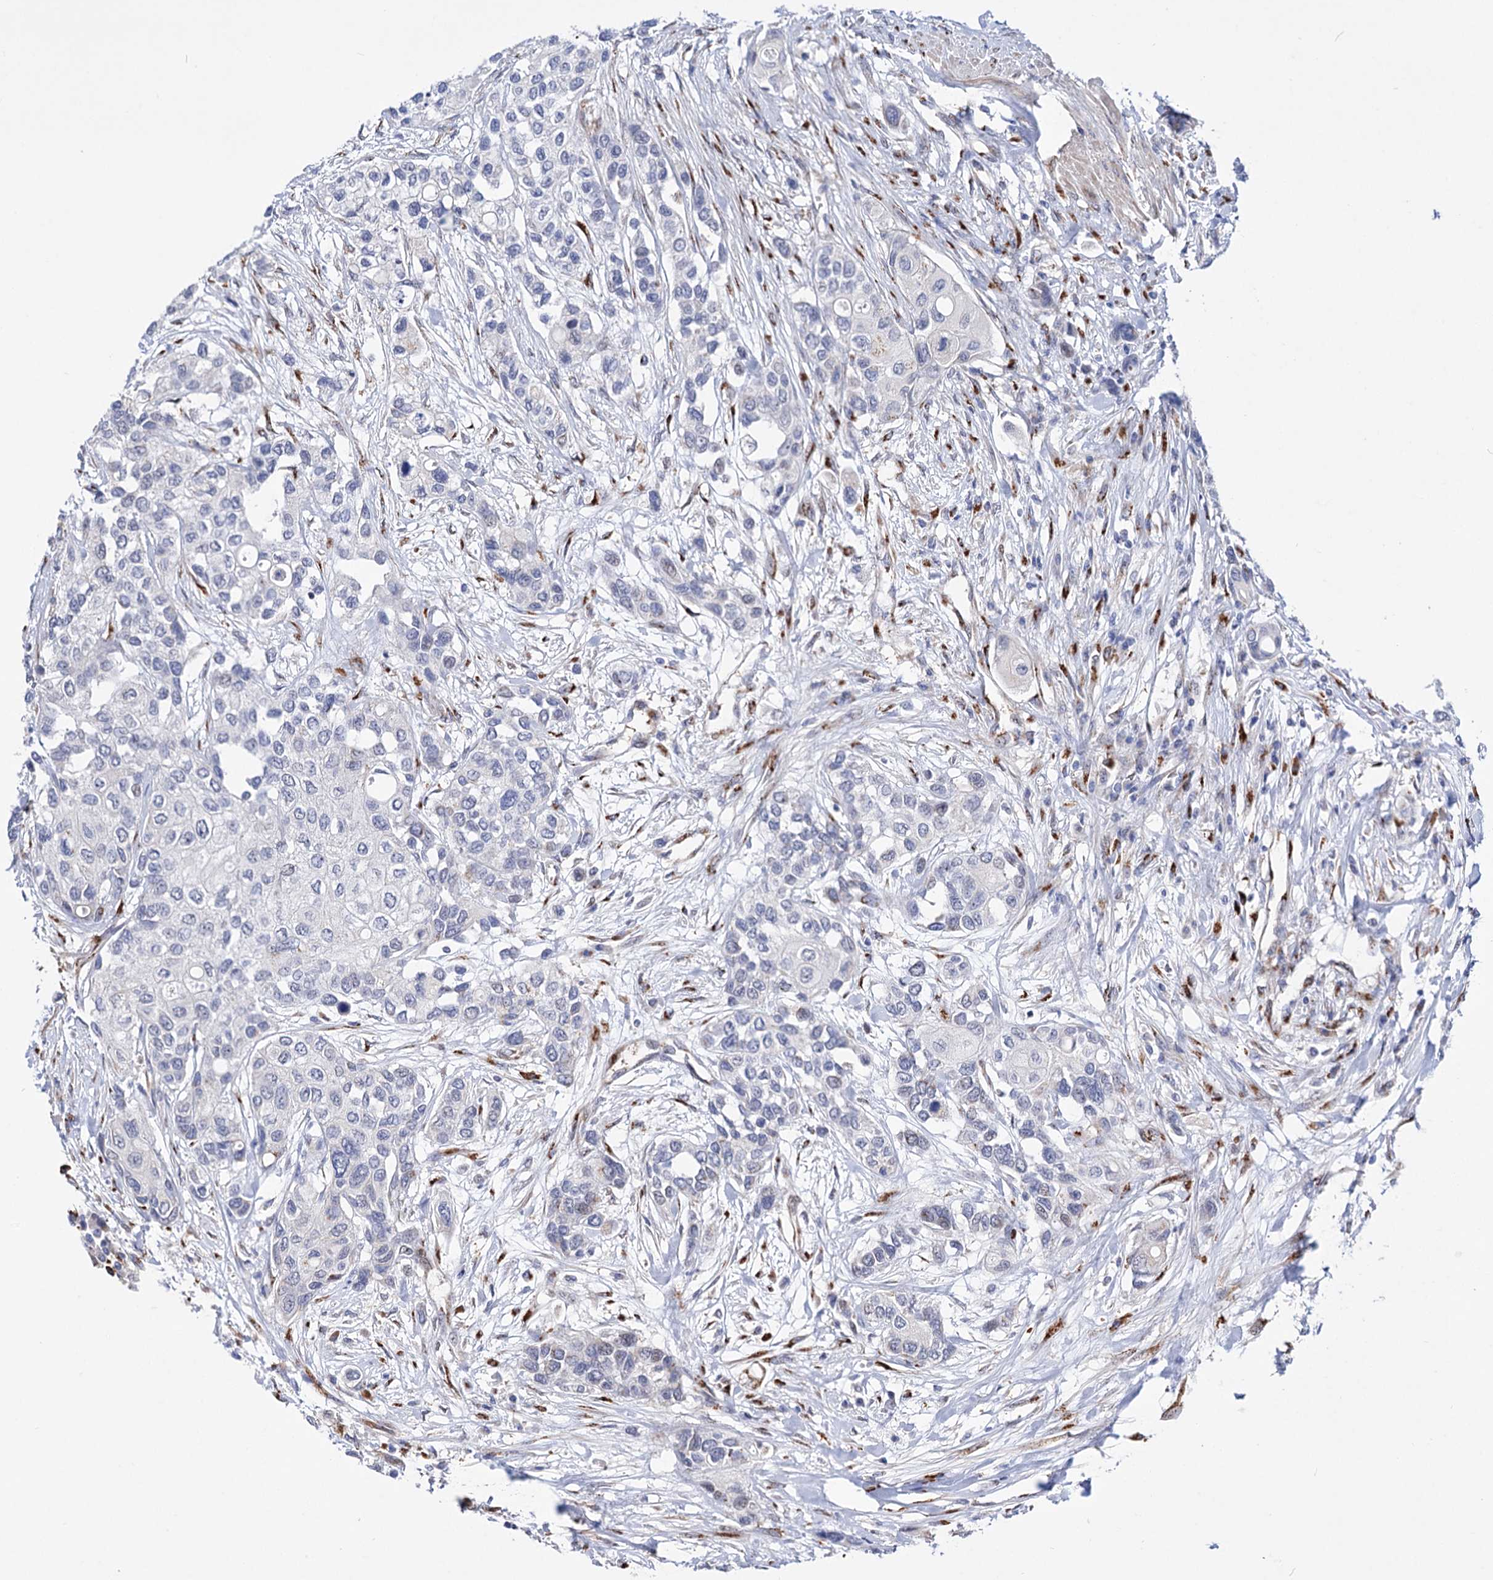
{"staining": {"intensity": "negative", "quantity": "none", "location": "none"}, "tissue": "urothelial cancer", "cell_type": "Tumor cells", "image_type": "cancer", "snomed": [{"axis": "morphology", "description": "Normal tissue, NOS"}, {"axis": "morphology", "description": "Urothelial carcinoma, High grade"}, {"axis": "topography", "description": "Vascular tissue"}, {"axis": "topography", "description": "Urinary bladder"}], "caption": "Immunohistochemistry of human urothelial cancer shows no expression in tumor cells.", "gene": "C11orf96", "patient": {"sex": "female", "age": 56}}